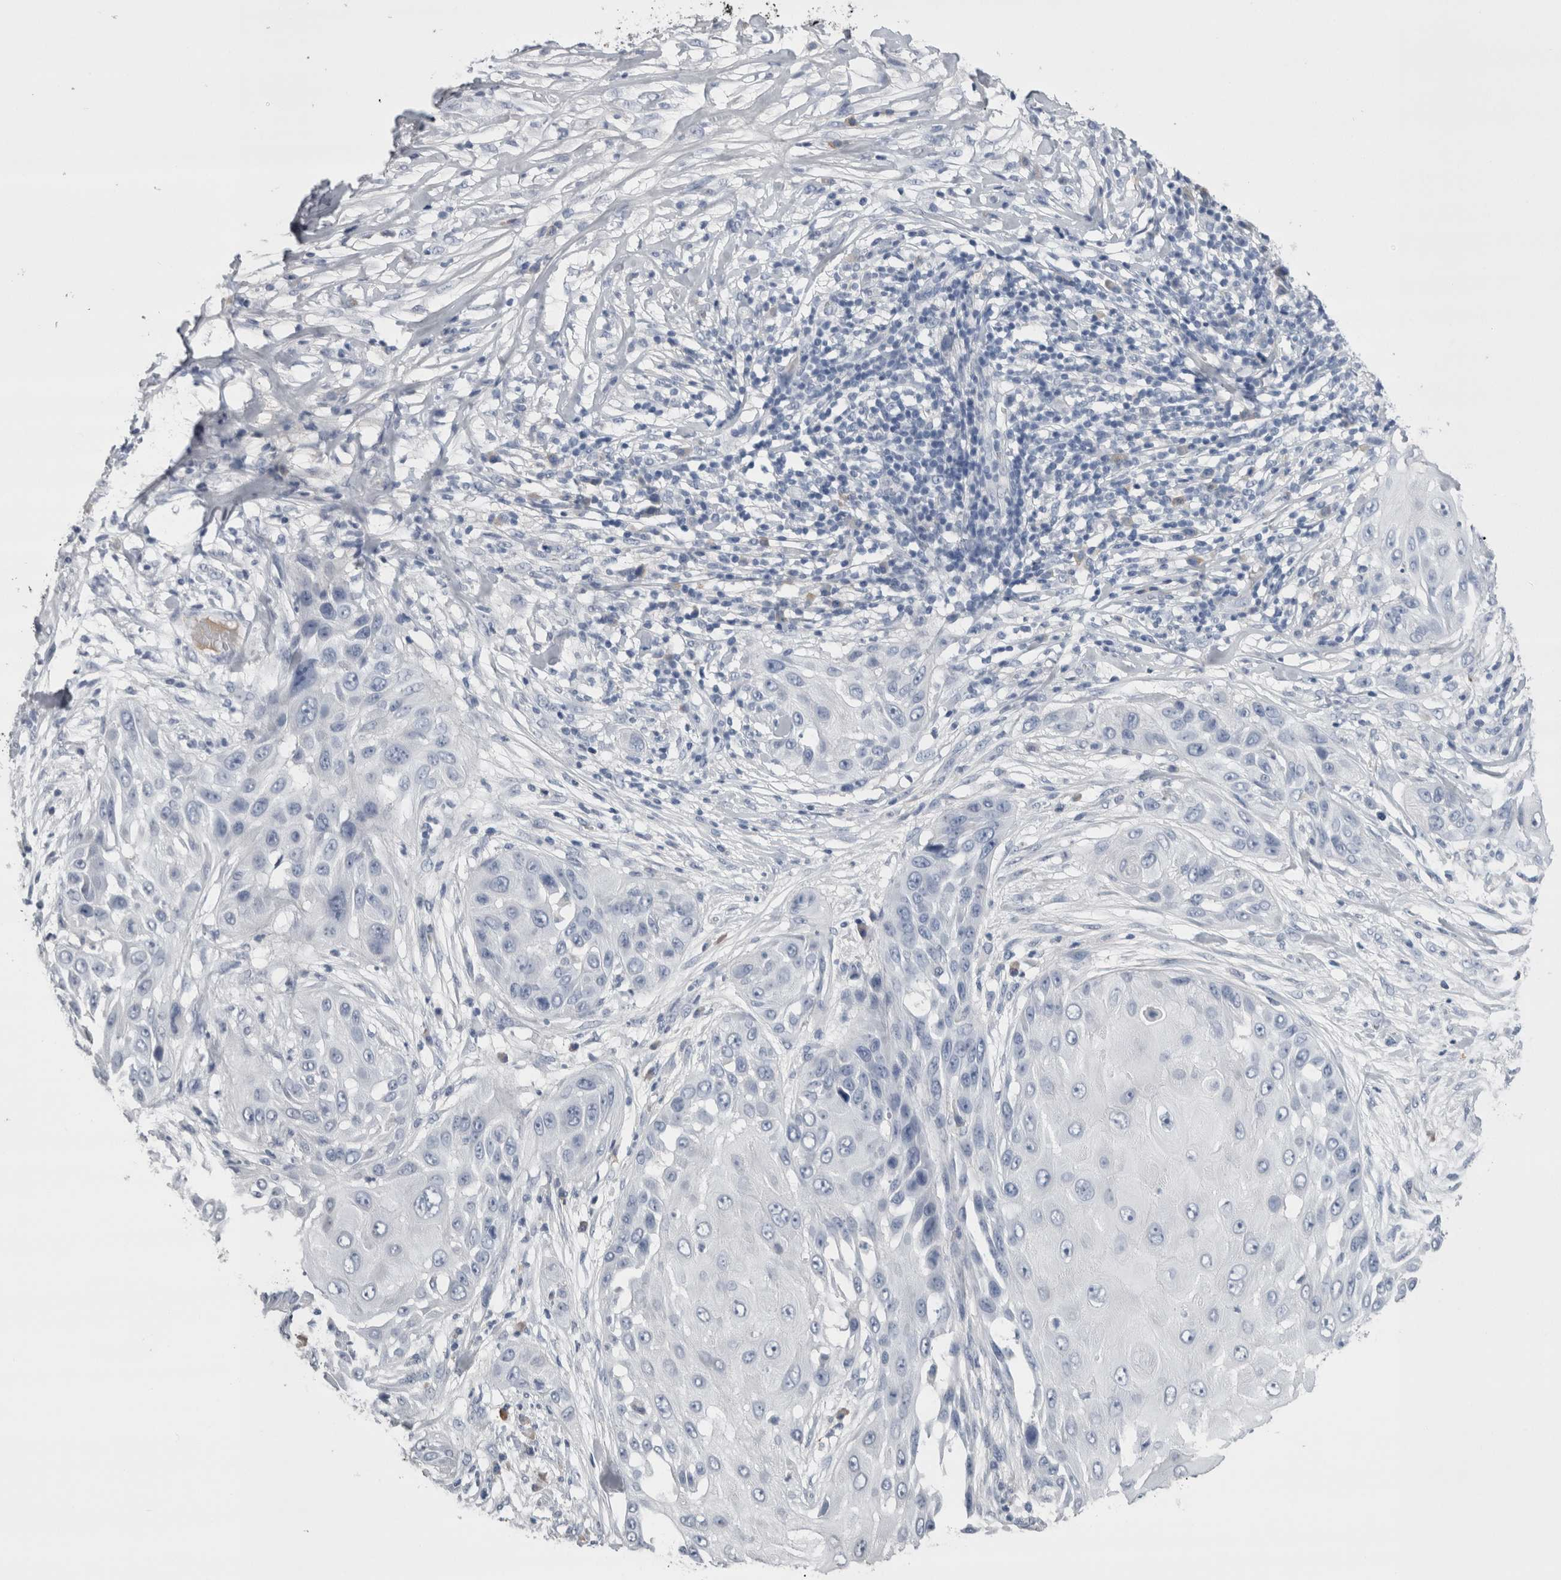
{"staining": {"intensity": "negative", "quantity": "none", "location": "none"}, "tissue": "skin cancer", "cell_type": "Tumor cells", "image_type": "cancer", "snomed": [{"axis": "morphology", "description": "Squamous cell carcinoma, NOS"}, {"axis": "topography", "description": "Skin"}], "caption": "Human skin cancer (squamous cell carcinoma) stained for a protein using IHC exhibits no staining in tumor cells.", "gene": "REG1A", "patient": {"sex": "female", "age": 44}}